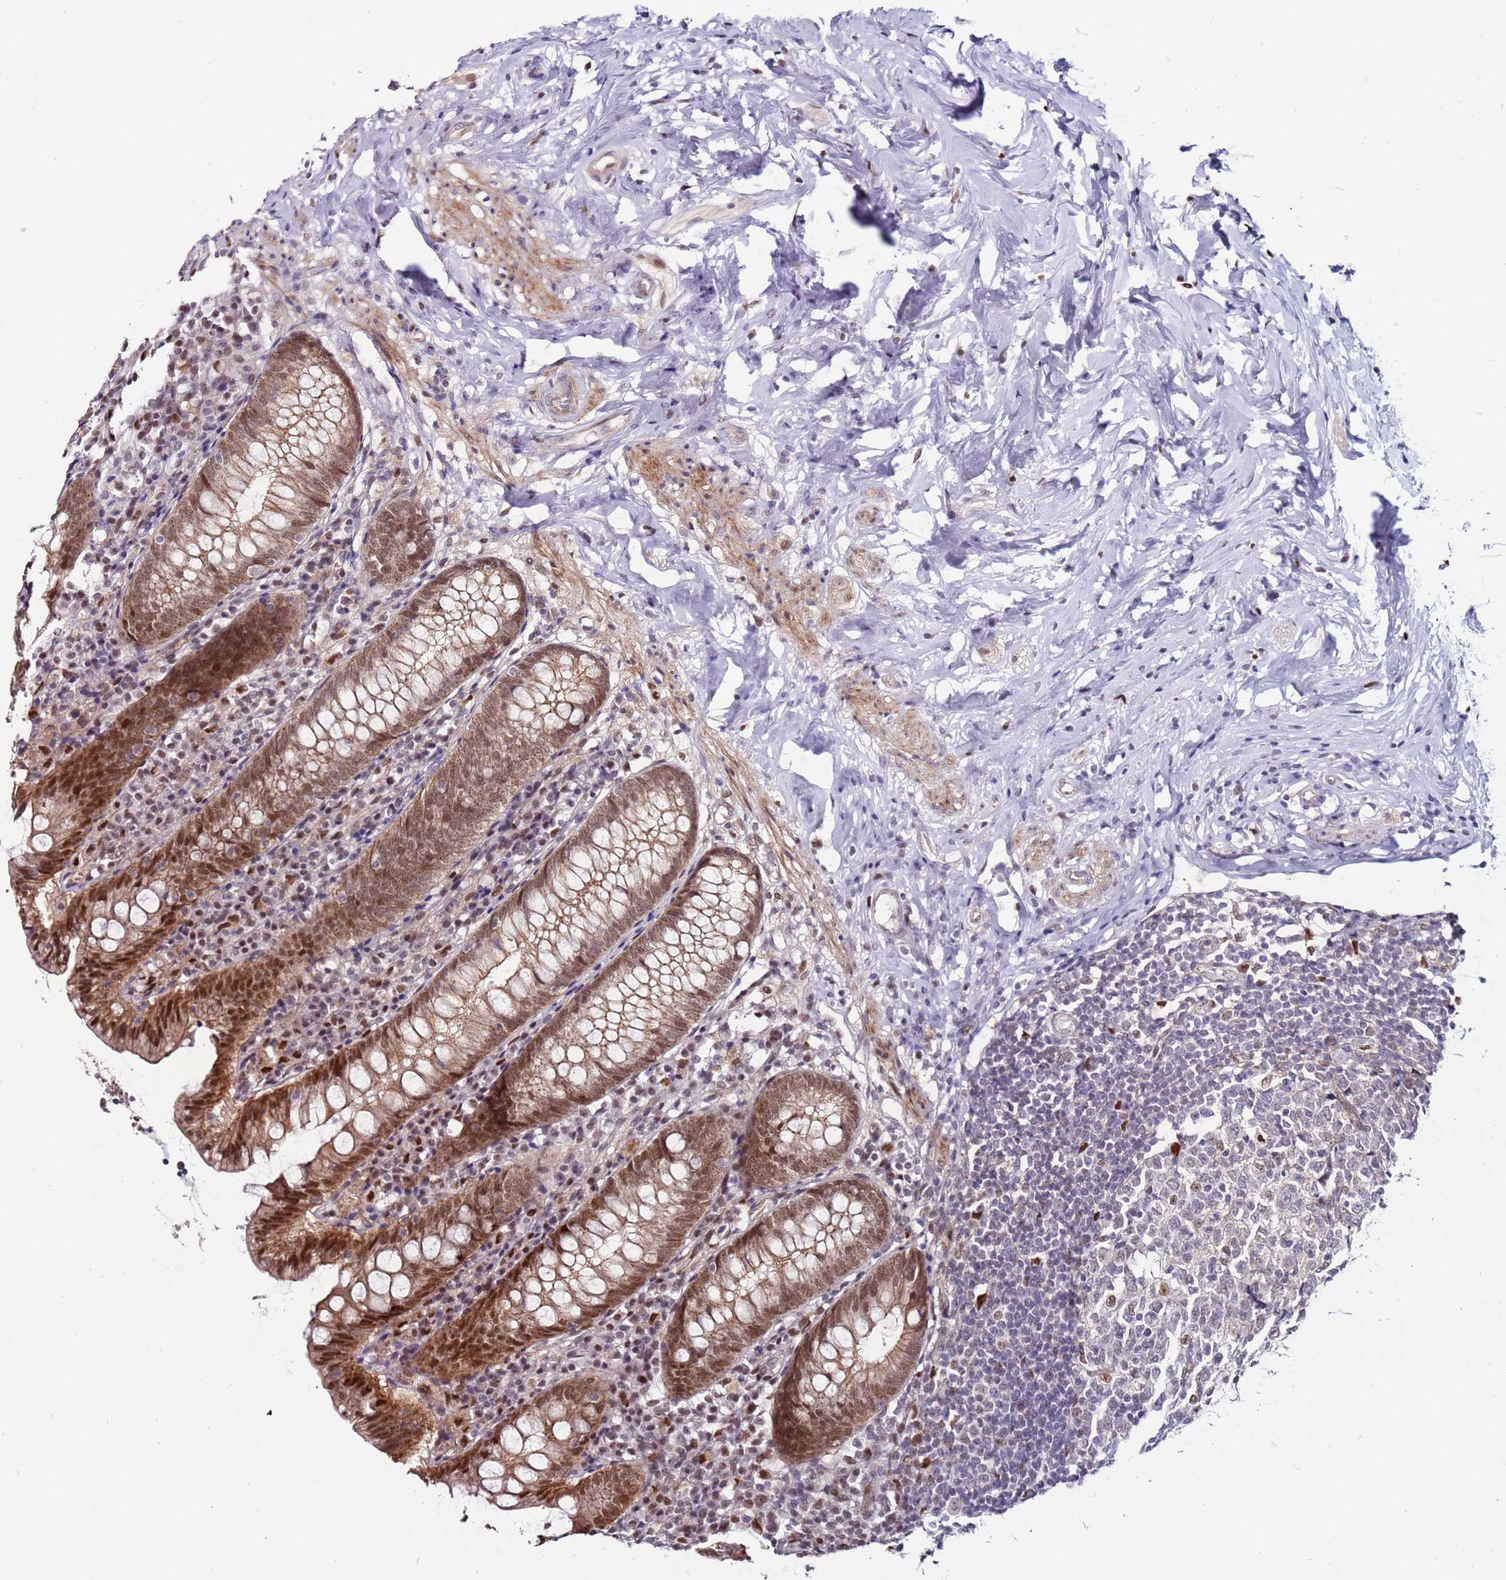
{"staining": {"intensity": "moderate", "quantity": ">75%", "location": "cytoplasmic/membranous,nuclear"}, "tissue": "appendix", "cell_type": "Glandular cells", "image_type": "normal", "snomed": [{"axis": "morphology", "description": "Normal tissue, NOS"}, {"axis": "topography", "description": "Appendix"}], "caption": "Protein expression analysis of normal human appendix reveals moderate cytoplasmic/membranous,nuclear expression in approximately >75% of glandular cells. The protein is stained brown, and the nuclei are stained in blue (DAB (3,3'-diaminobenzidine) IHC with brightfield microscopy, high magnification).", "gene": "KPNA4", "patient": {"sex": "female", "age": 54}}